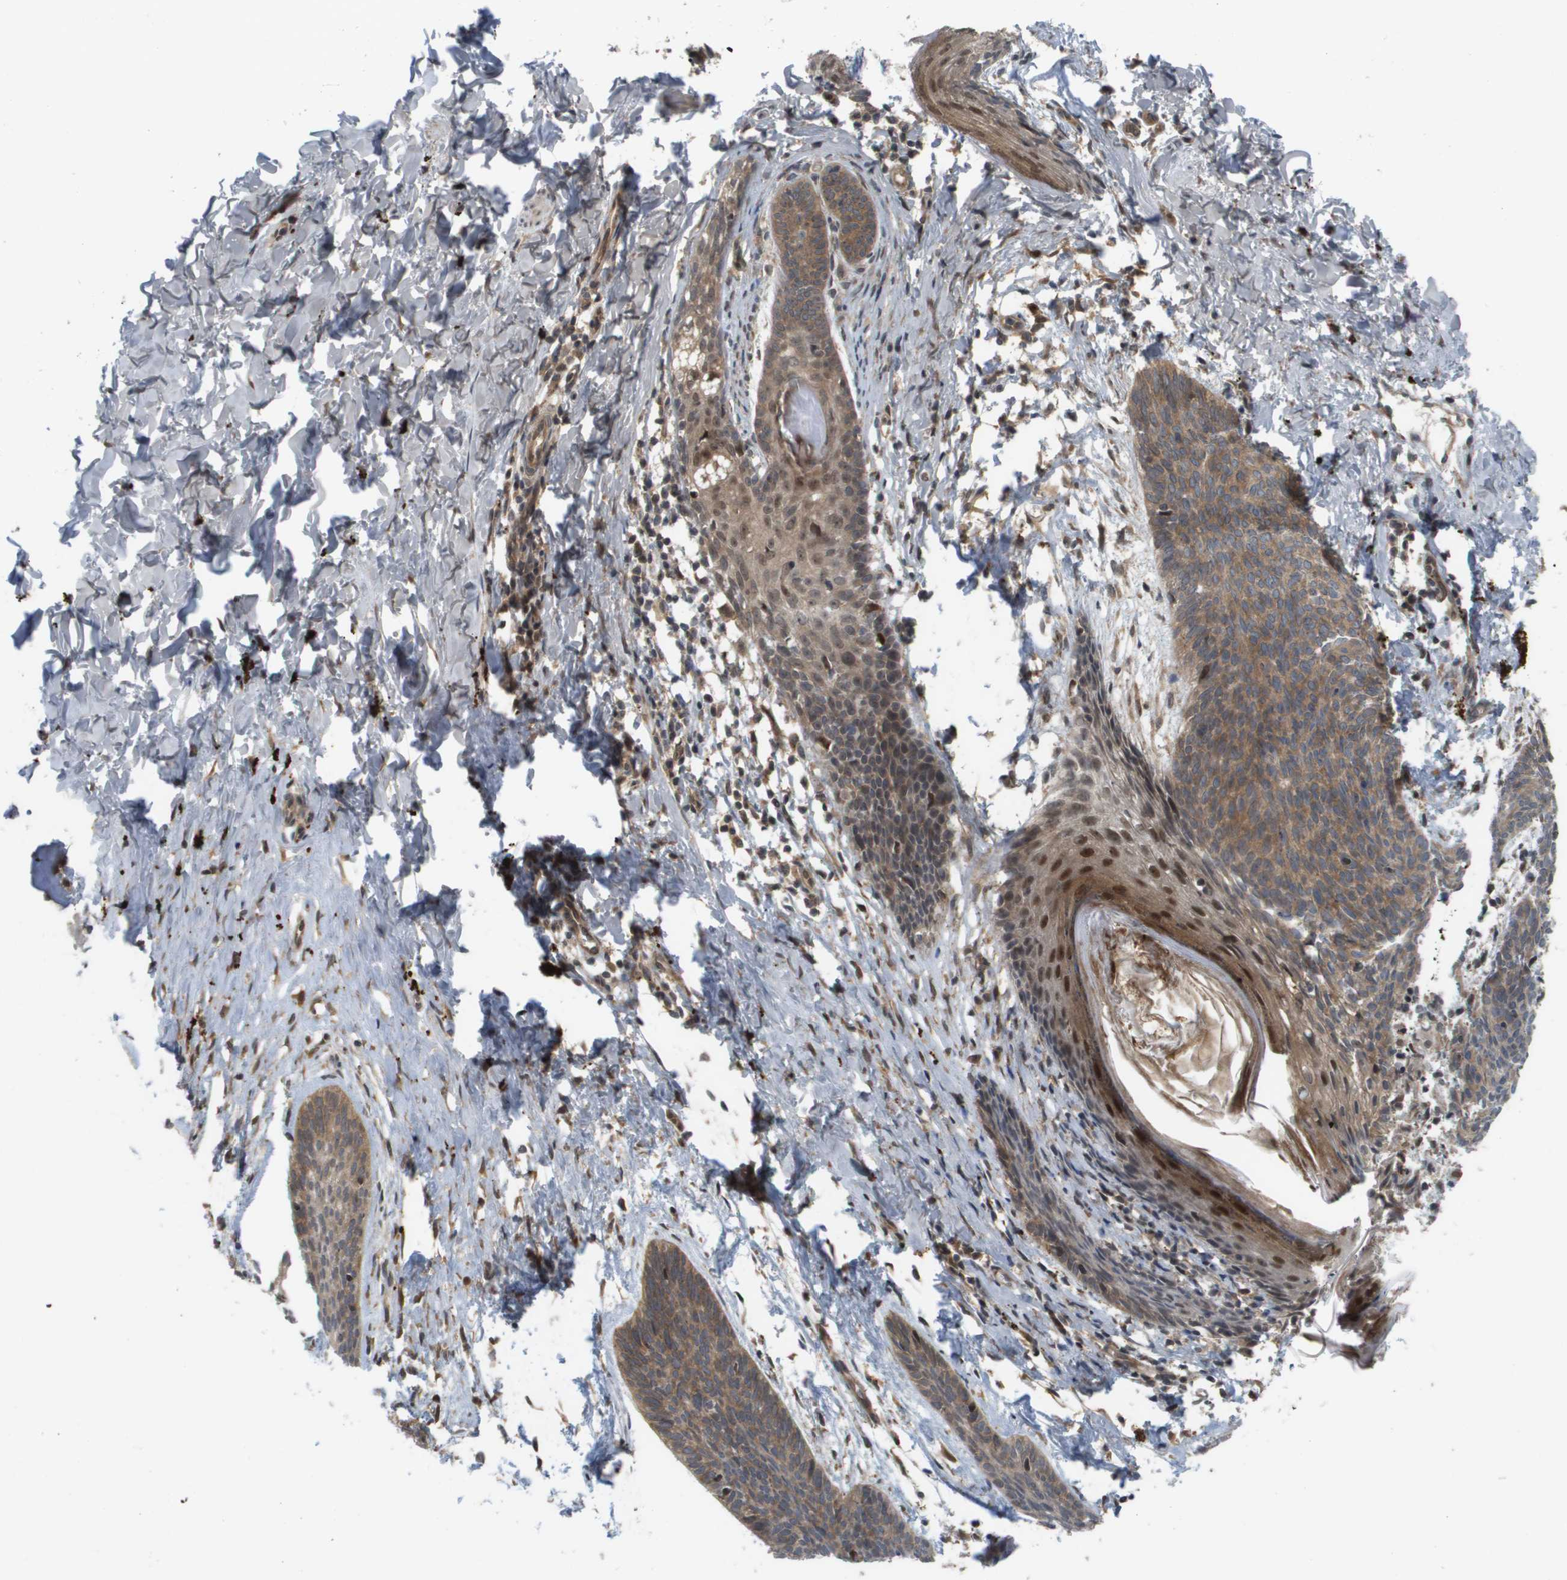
{"staining": {"intensity": "moderate", "quantity": ">75%", "location": "cytoplasmic/membranous,nuclear"}, "tissue": "skin cancer", "cell_type": "Tumor cells", "image_type": "cancer", "snomed": [{"axis": "morphology", "description": "Basal cell carcinoma"}, {"axis": "topography", "description": "Skin"}], "caption": "Tumor cells exhibit medium levels of moderate cytoplasmic/membranous and nuclear expression in about >75% of cells in human skin basal cell carcinoma.", "gene": "CTPS2", "patient": {"sex": "male", "age": 60}}